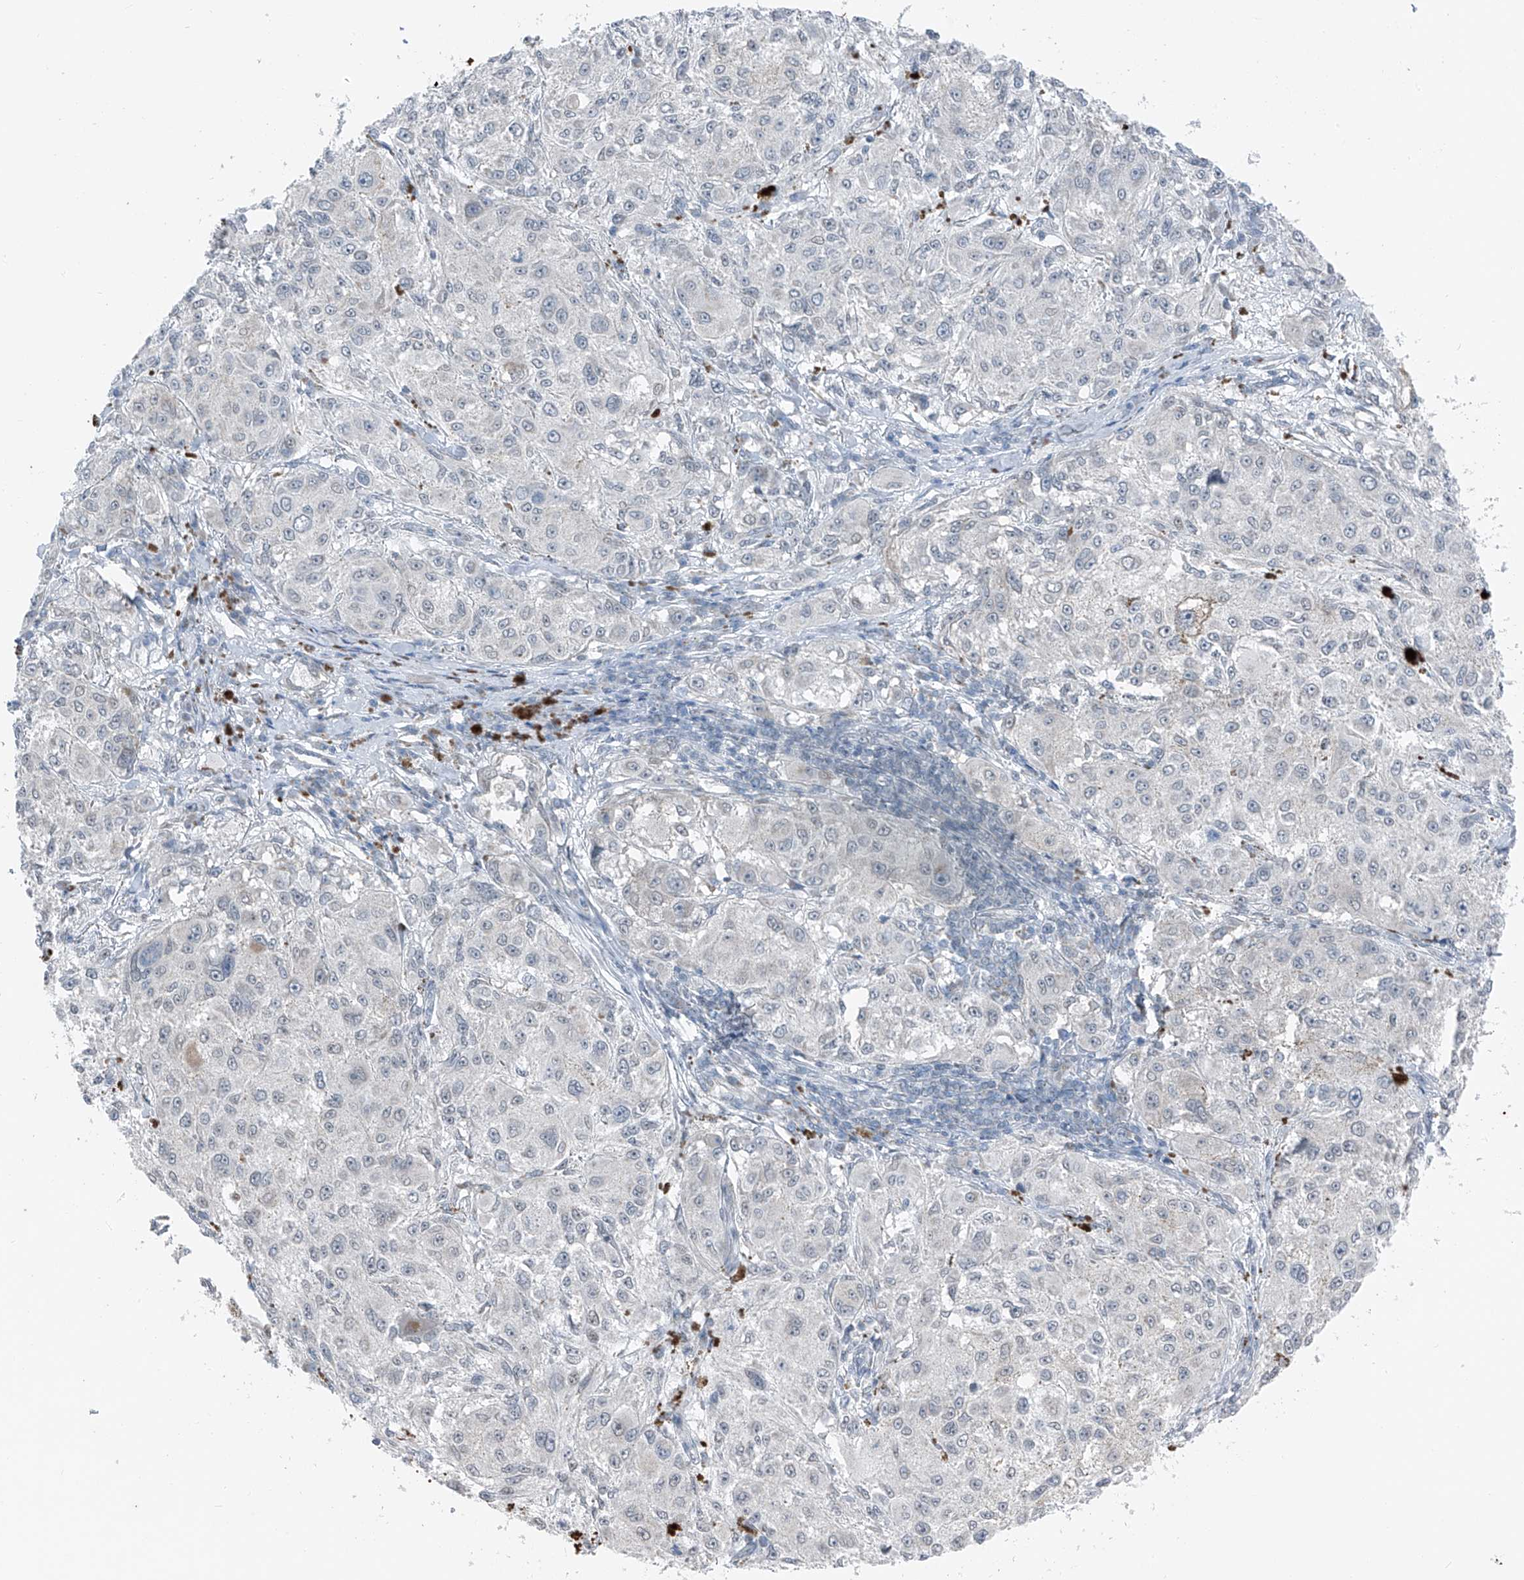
{"staining": {"intensity": "negative", "quantity": "none", "location": "none"}, "tissue": "melanoma", "cell_type": "Tumor cells", "image_type": "cancer", "snomed": [{"axis": "morphology", "description": "Necrosis, NOS"}, {"axis": "morphology", "description": "Malignant melanoma, NOS"}, {"axis": "topography", "description": "Skin"}], "caption": "DAB (3,3'-diaminobenzidine) immunohistochemical staining of malignant melanoma demonstrates no significant expression in tumor cells.", "gene": "DYRK1B", "patient": {"sex": "female", "age": 87}}